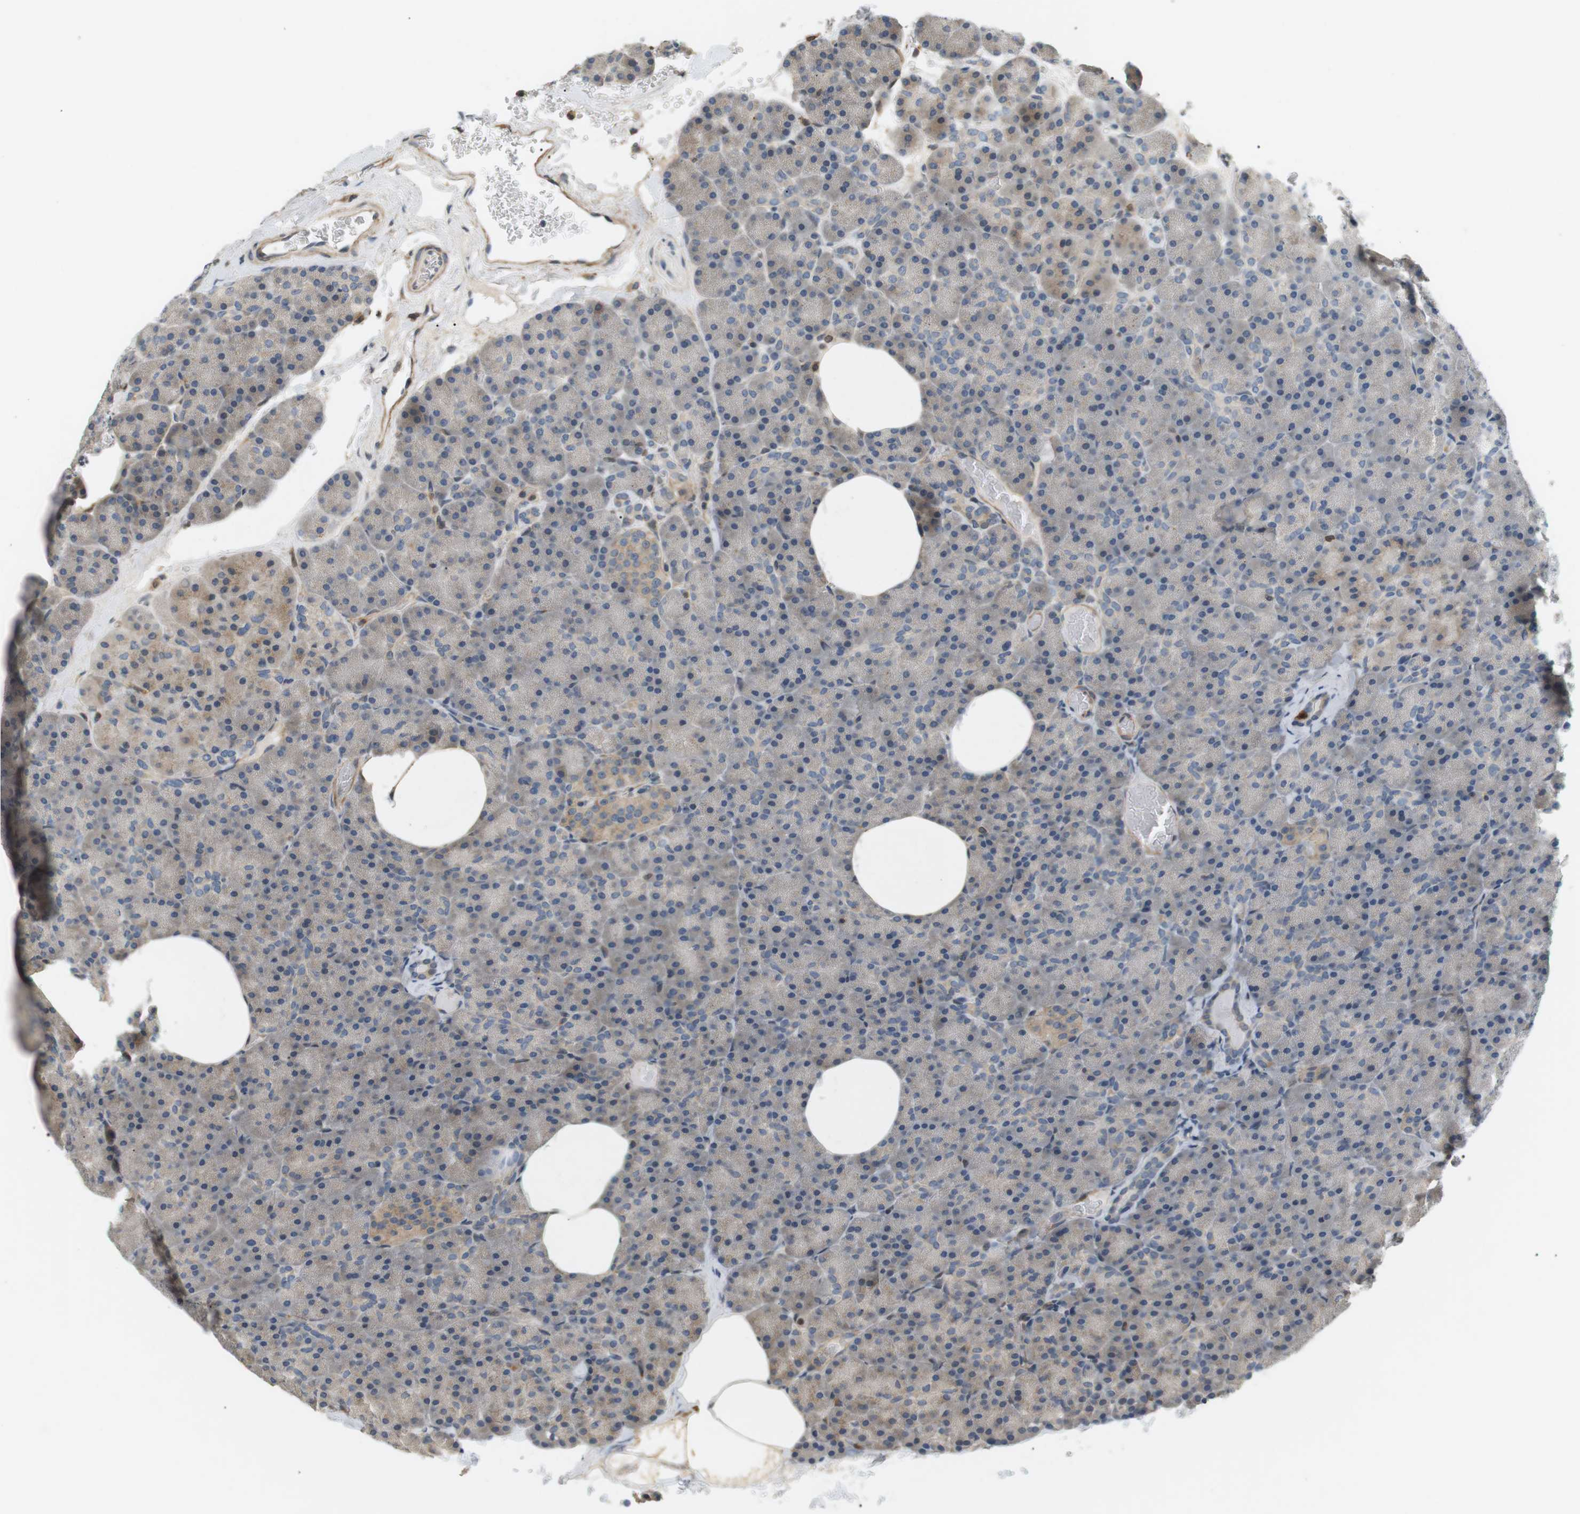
{"staining": {"intensity": "weak", "quantity": "<25%", "location": "cytoplasmic/membranous"}, "tissue": "pancreas", "cell_type": "Exocrine glandular cells", "image_type": "normal", "snomed": [{"axis": "morphology", "description": "Normal tissue, NOS"}, {"axis": "topography", "description": "Pancreas"}], "caption": "The immunohistochemistry micrograph has no significant positivity in exocrine glandular cells of pancreas. (DAB (3,3'-diaminobenzidine) immunohistochemistry (IHC) visualized using brightfield microscopy, high magnification).", "gene": "P2RY1", "patient": {"sex": "female", "age": 35}}